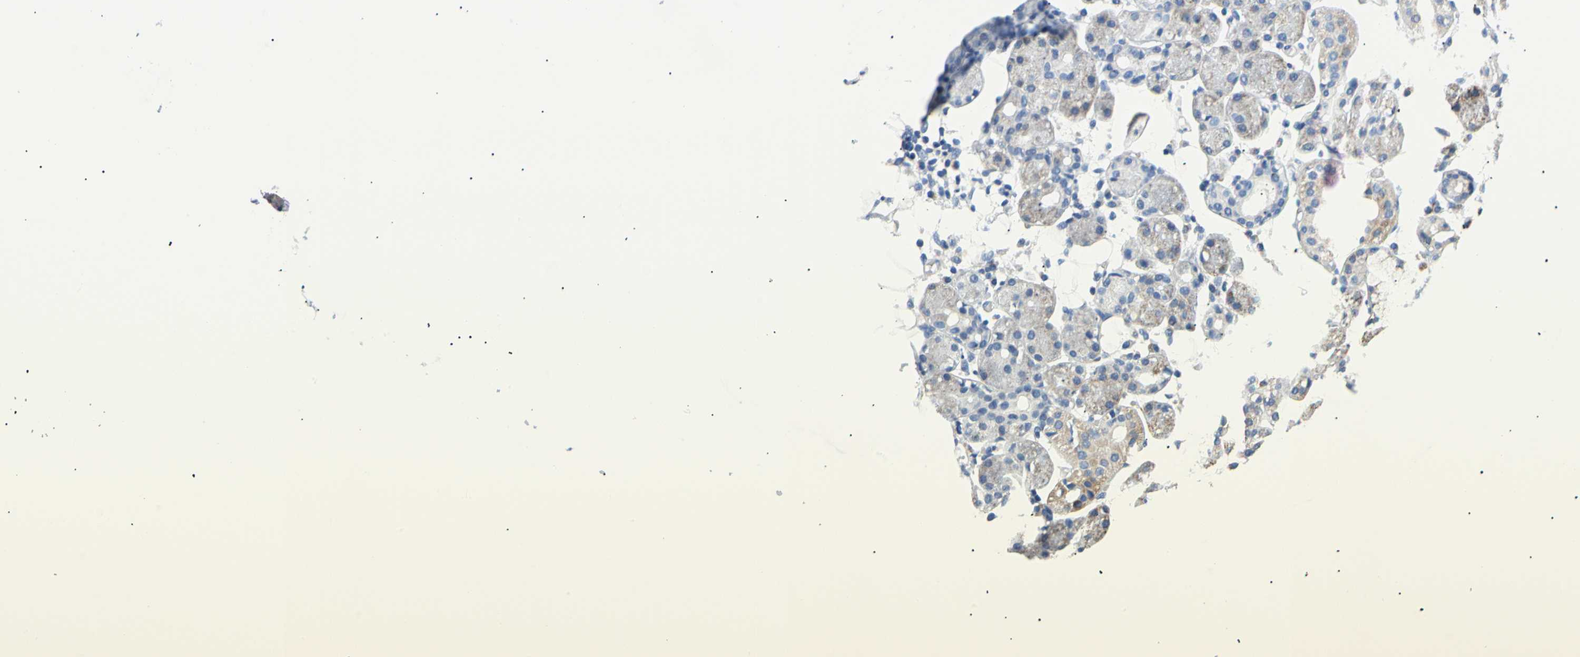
{"staining": {"intensity": "strong", "quantity": "25%-75%", "location": "cytoplasmic/membranous"}, "tissue": "salivary gland", "cell_type": "Glandular cells", "image_type": "normal", "snomed": [{"axis": "morphology", "description": "Normal tissue, NOS"}, {"axis": "topography", "description": "Salivary gland"}, {"axis": "topography", "description": "Peripheral nerve tissue"}], "caption": "IHC staining of unremarkable salivary gland, which displays high levels of strong cytoplasmic/membranous positivity in about 25%-75% of glandular cells indicating strong cytoplasmic/membranous protein expression. The staining was performed using DAB (3,3'-diaminobenzidine) (brown) for protein detection and nuclei were counterstained in hematoxylin (blue).", "gene": "ACAT1", "patient": {"sex": "male", "age": 62}}